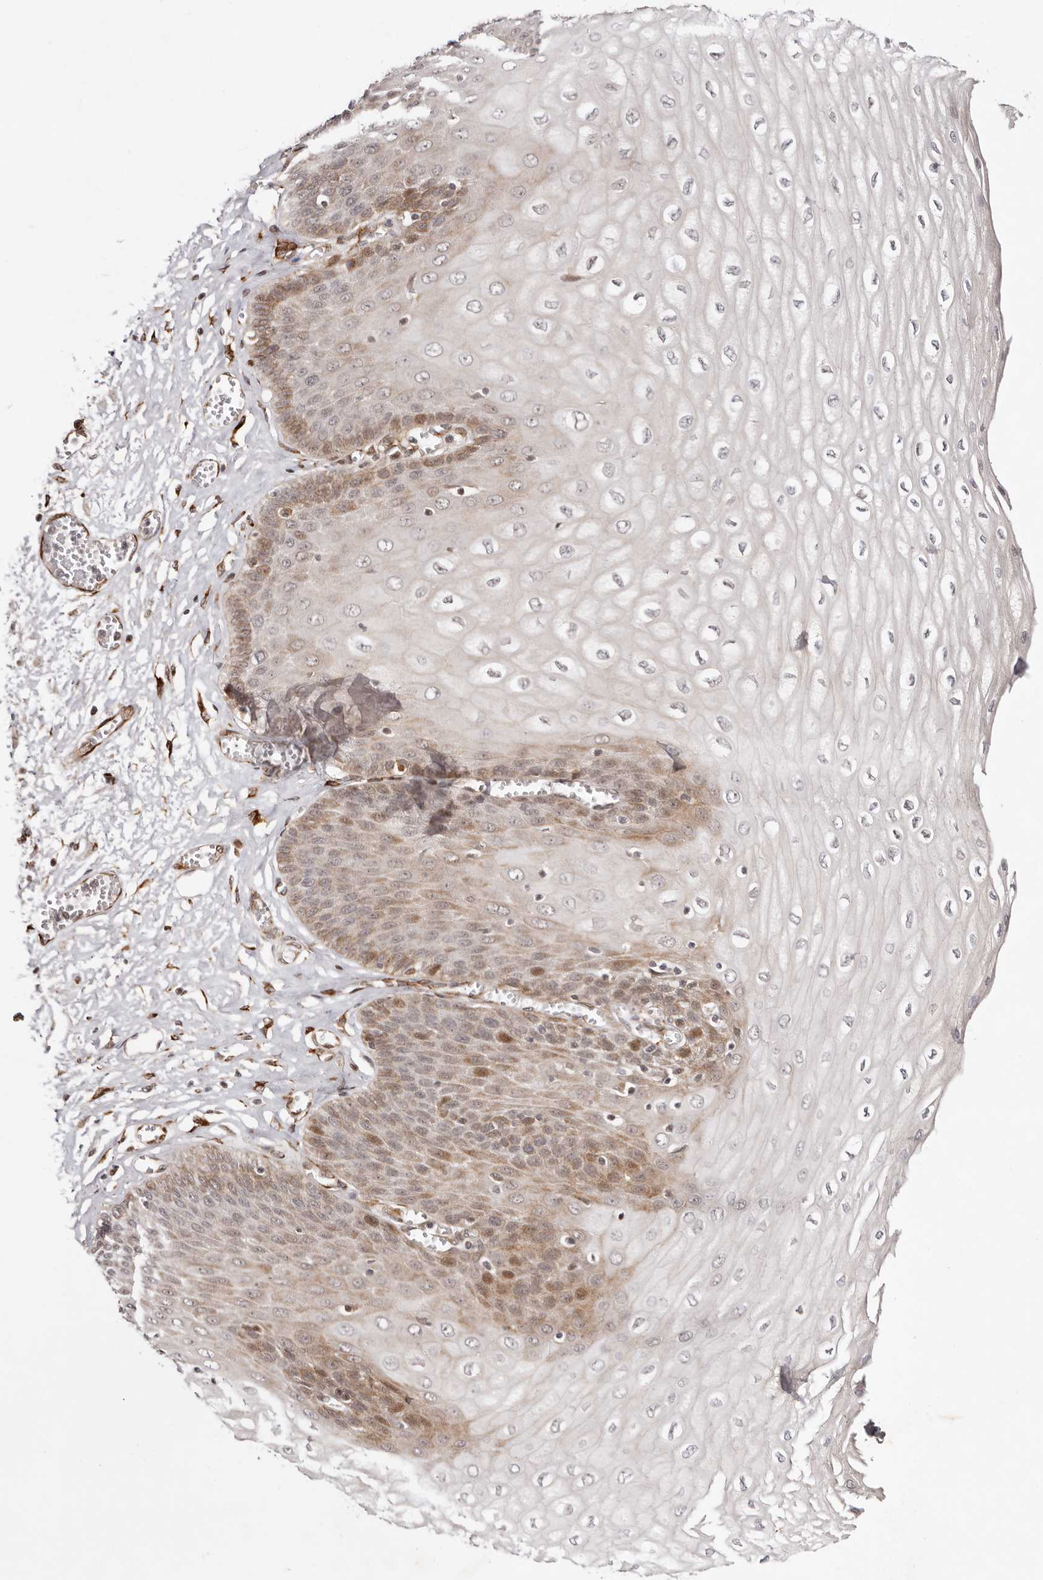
{"staining": {"intensity": "moderate", "quantity": "<25%", "location": "cytoplasmic/membranous,nuclear"}, "tissue": "esophagus", "cell_type": "Squamous epithelial cells", "image_type": "normal", "snomed": [{"axis": "morphology", "description": "Normal tissue, NOS"}, {"axis": "topography", "description": "Esophagus"}], "caption": "Normal esophagus was stained to show a protein in brown. There is low levels of moderate cytoplasmic/membranous,nuclear staining in approximately <25% of squamous epithelial cells. (DAB = brown stain, brightfield microscopy at high magnification).", "gene": "BCL2L15", "patient": {"sex": "male", "age": 60}}